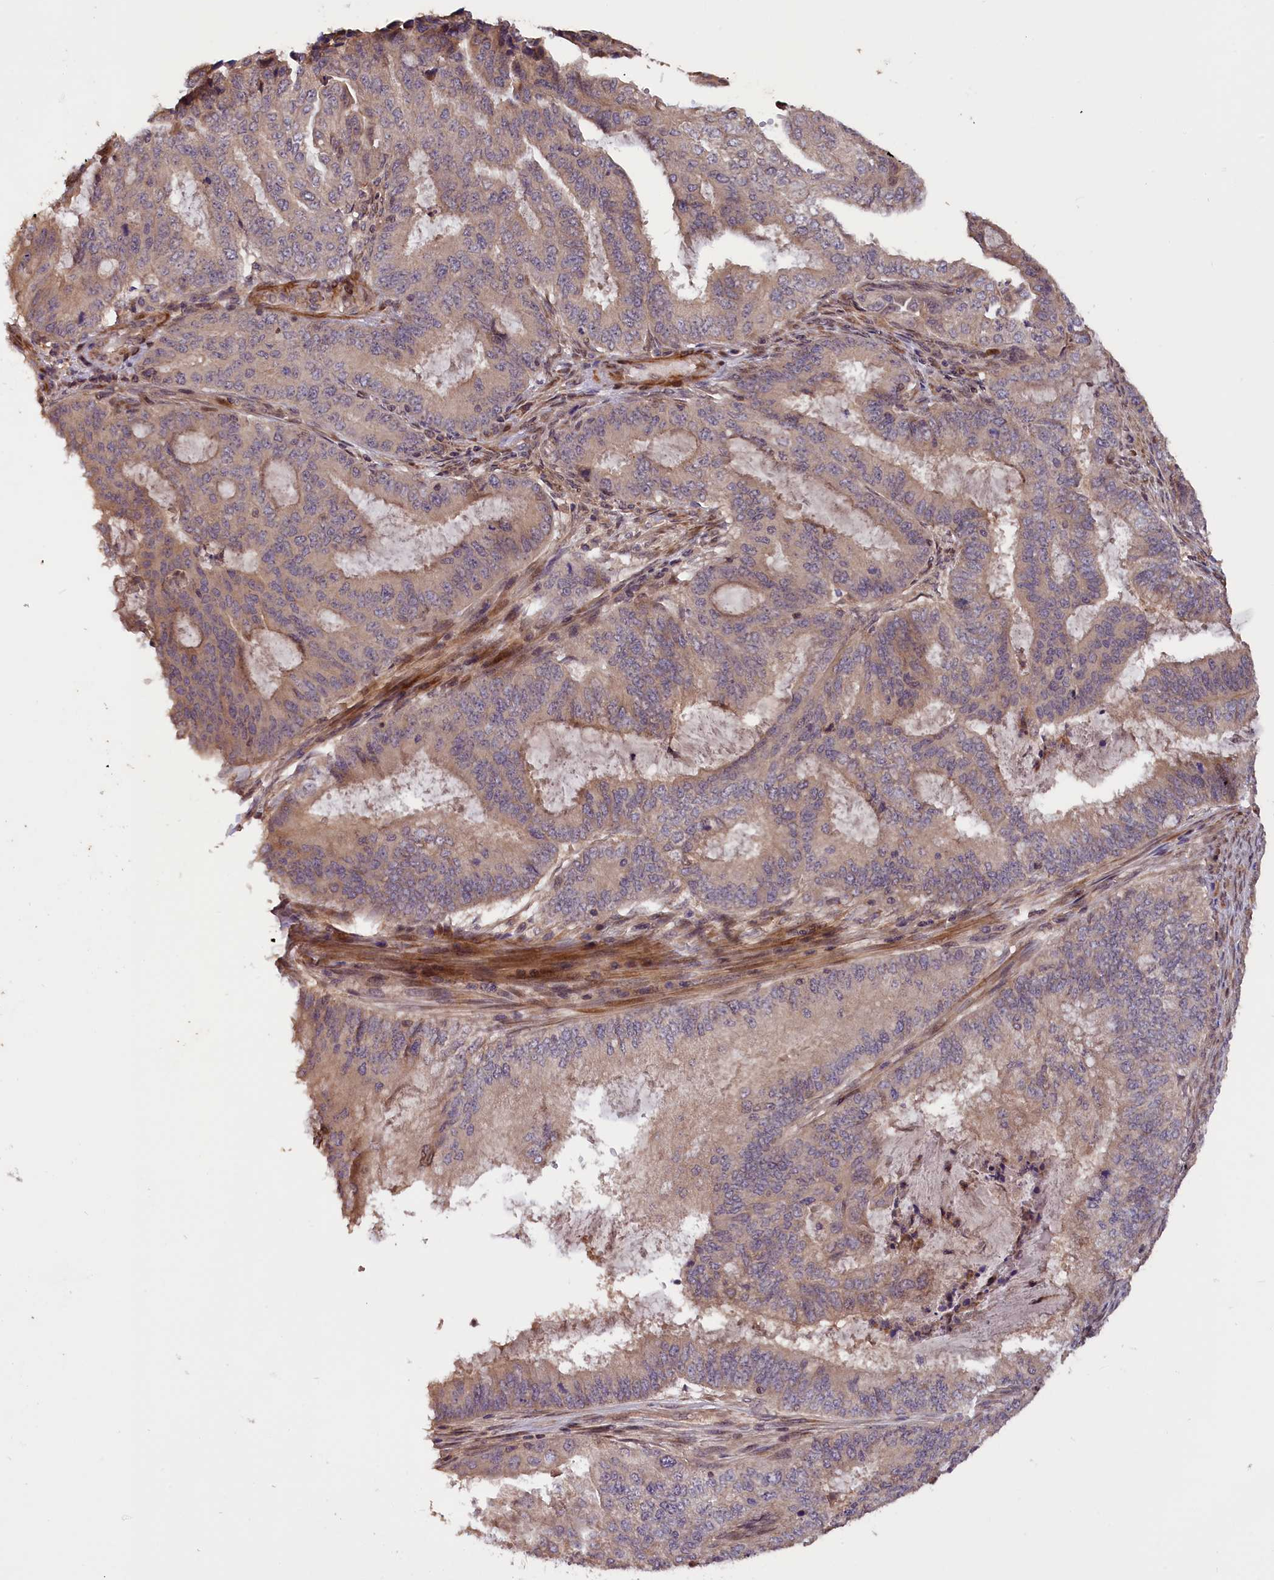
{"staining": {"intensity": "weak", "quantity": "25%-75%", "location": "cytoplasmic/membranous"}, "tissue": "endometrial cancer", "cell_type": "Tumor cells", "image_type": "cancer", "snomed": [{"axis": "morphology", "description": "Adenocarcinoma, NOS"}, {"axis": "topography", "description": "Endometrium"}], "caption": "IHC micrograph of neoplastic tissue: endometrial cancer stained using IHC displays low levels of weak protein expression localized specifically in the cytoplasmic/membranous of tumor cells, appearing as a cytoplasmic/membranous brown color.", "gene": "DNAJB9", "patient": {"sex": "female", "age": 51}}